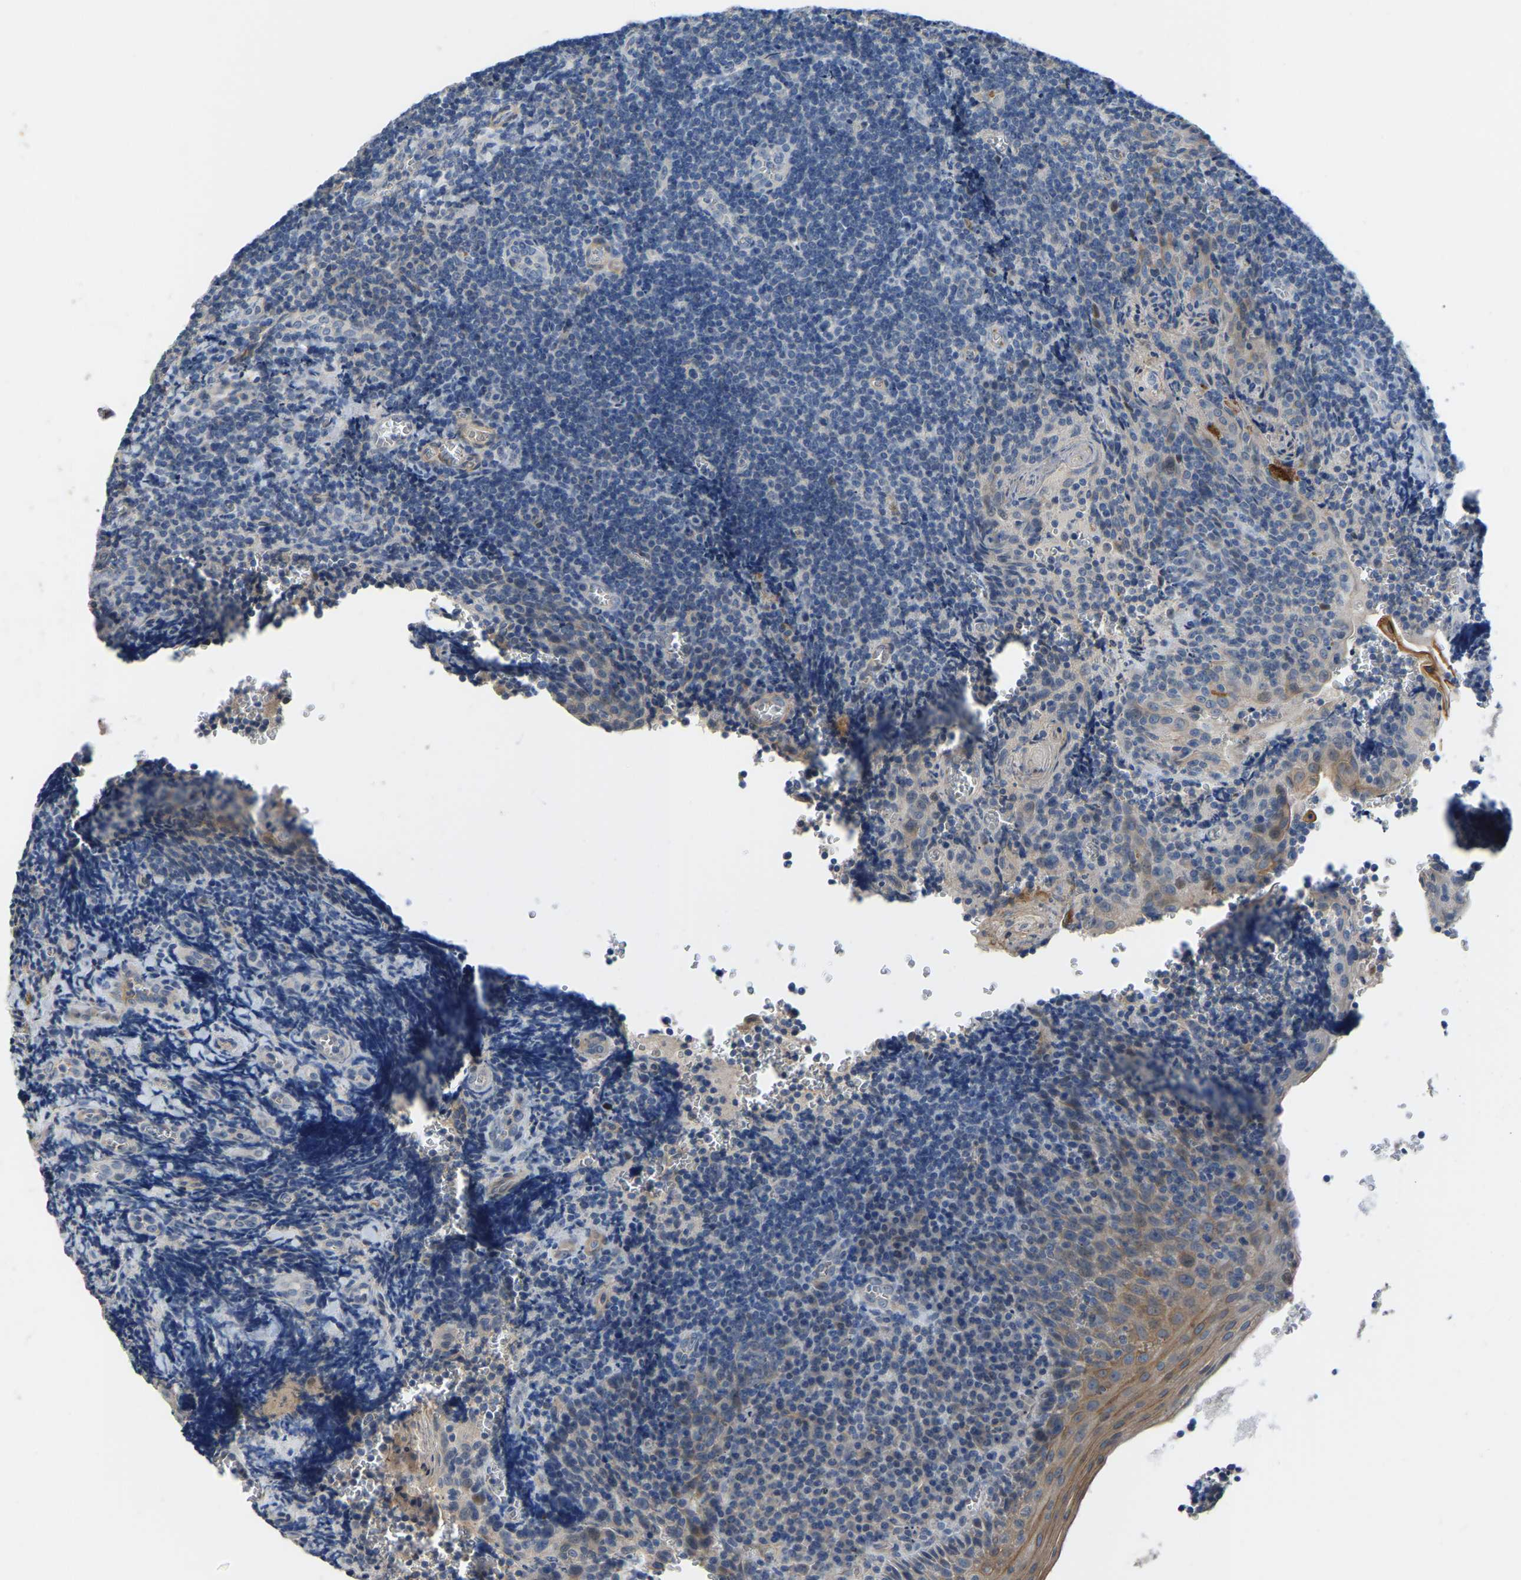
{"staining": {"intensity": "negative", "quantity": "none", "location": "none"}, "tissue": "tonsil", "cell_type": "Germinal center cells", "image_type": "normal", "snomed": [{"axis": "morphology", "description": "Normal tissue, NOS"}, {"axis": "morphology", "description": "Inflammation, NOS"}, {"axis": "topography", "description": "Tonsil"}], "caption": "IHC of unremarkable tonsil demonstrates no expression in germinal center cells. (Stains: DAB IHC with hematoxylin counter stain, Microscopy: brightfield microscopy at high magnification).", "gene": "HIGD2B", "patient": {"sex": "female", "age": 31}}